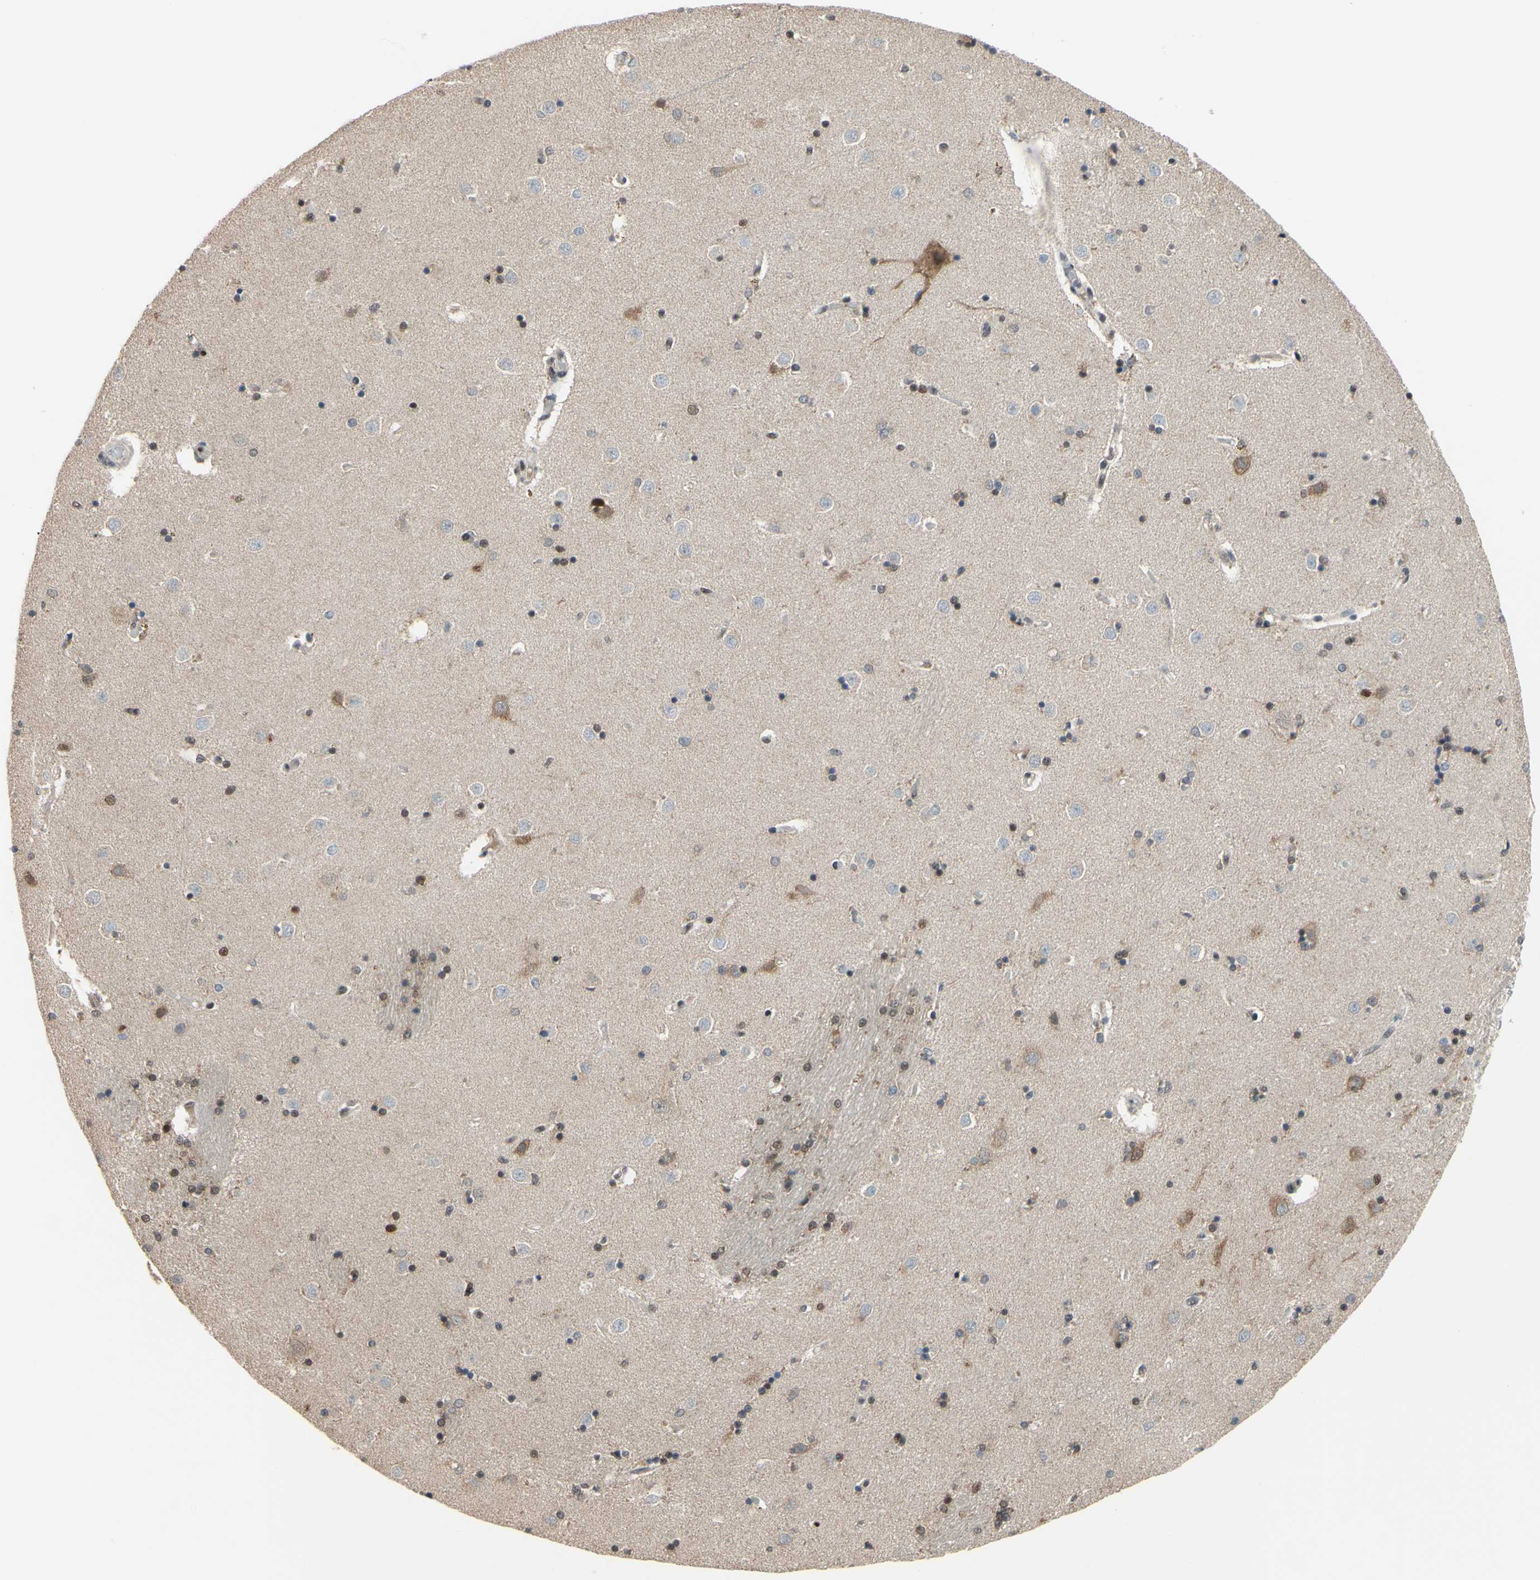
{"staining": {"intensity": "moderate", "quantity": "25%-75%", "location": "cytoplasmic/membranous,nuclear"}, "tissue": "caudate", "cell_type": "Glial cells", "image_type": "normal", "snomed": [{"axis": "morphology", "description": "Normal tissue, NOS"}, {"axis": "topography", "description": "Lateral ventricle wall"}], "caption": "Moderate cytoplasmic/membranous,nuclear protein expression is present in approximately 25%-75% of glial cells in caudate.", "gene": "SP4", "patient": {"sex": "female", "age": 54}}